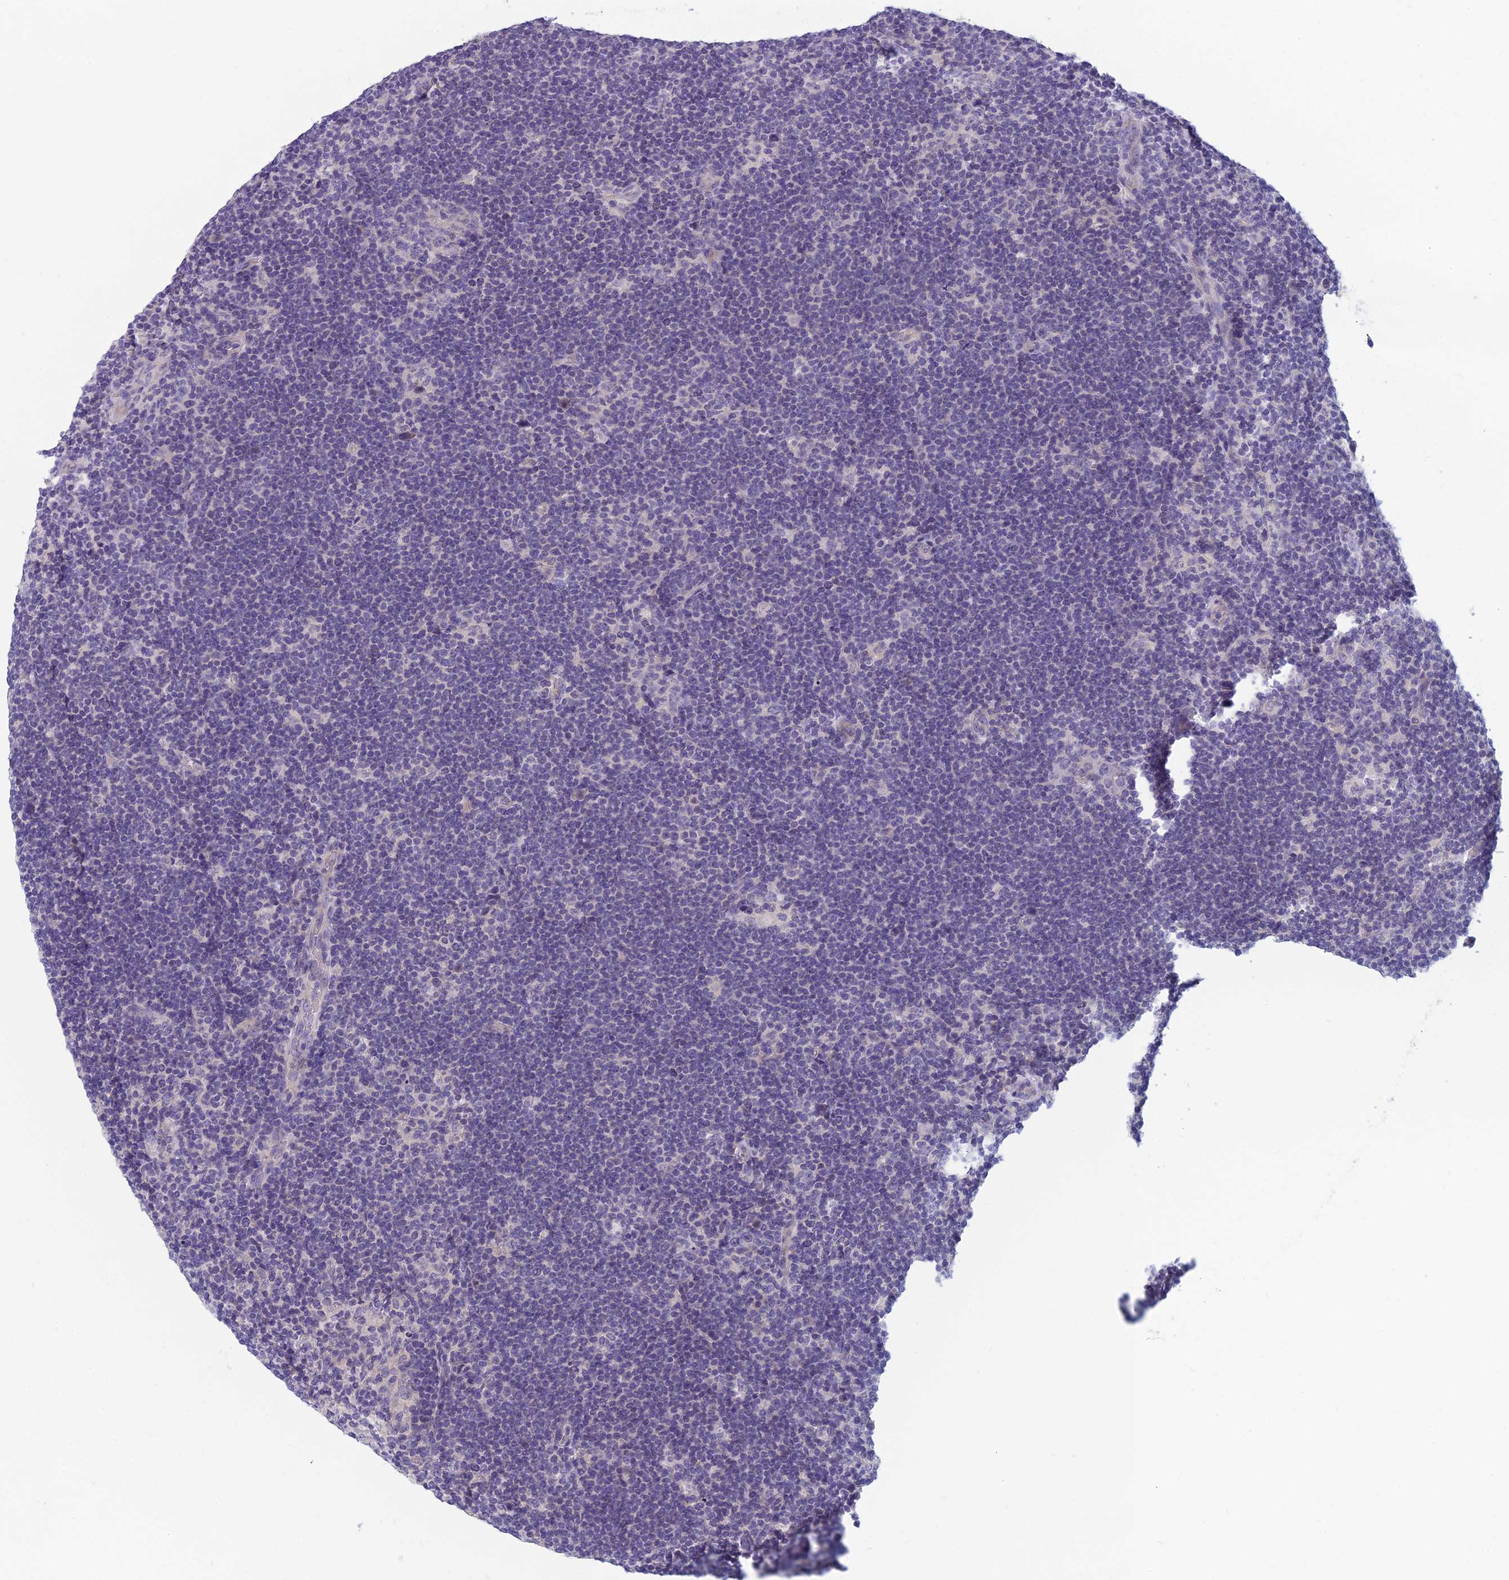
{"staining": {"intensity": "negative", "quantity": "none", "location": "none"}, "tissue": "lymphoma", "cell_type": "Tumor cells", "image_type": "cancer", "snomed": [{"axis": "morphology", "description": "Hodgkin's disease, NOS"}, {"axis": "topography", "description": "Lymph node"}], "caption": "A micrograph of Hodgkin's disease stained for a protein reveals no brown staining in tumor cells.", "gene": "RBM41", "patient": {"sex": "female", "age": 57}}